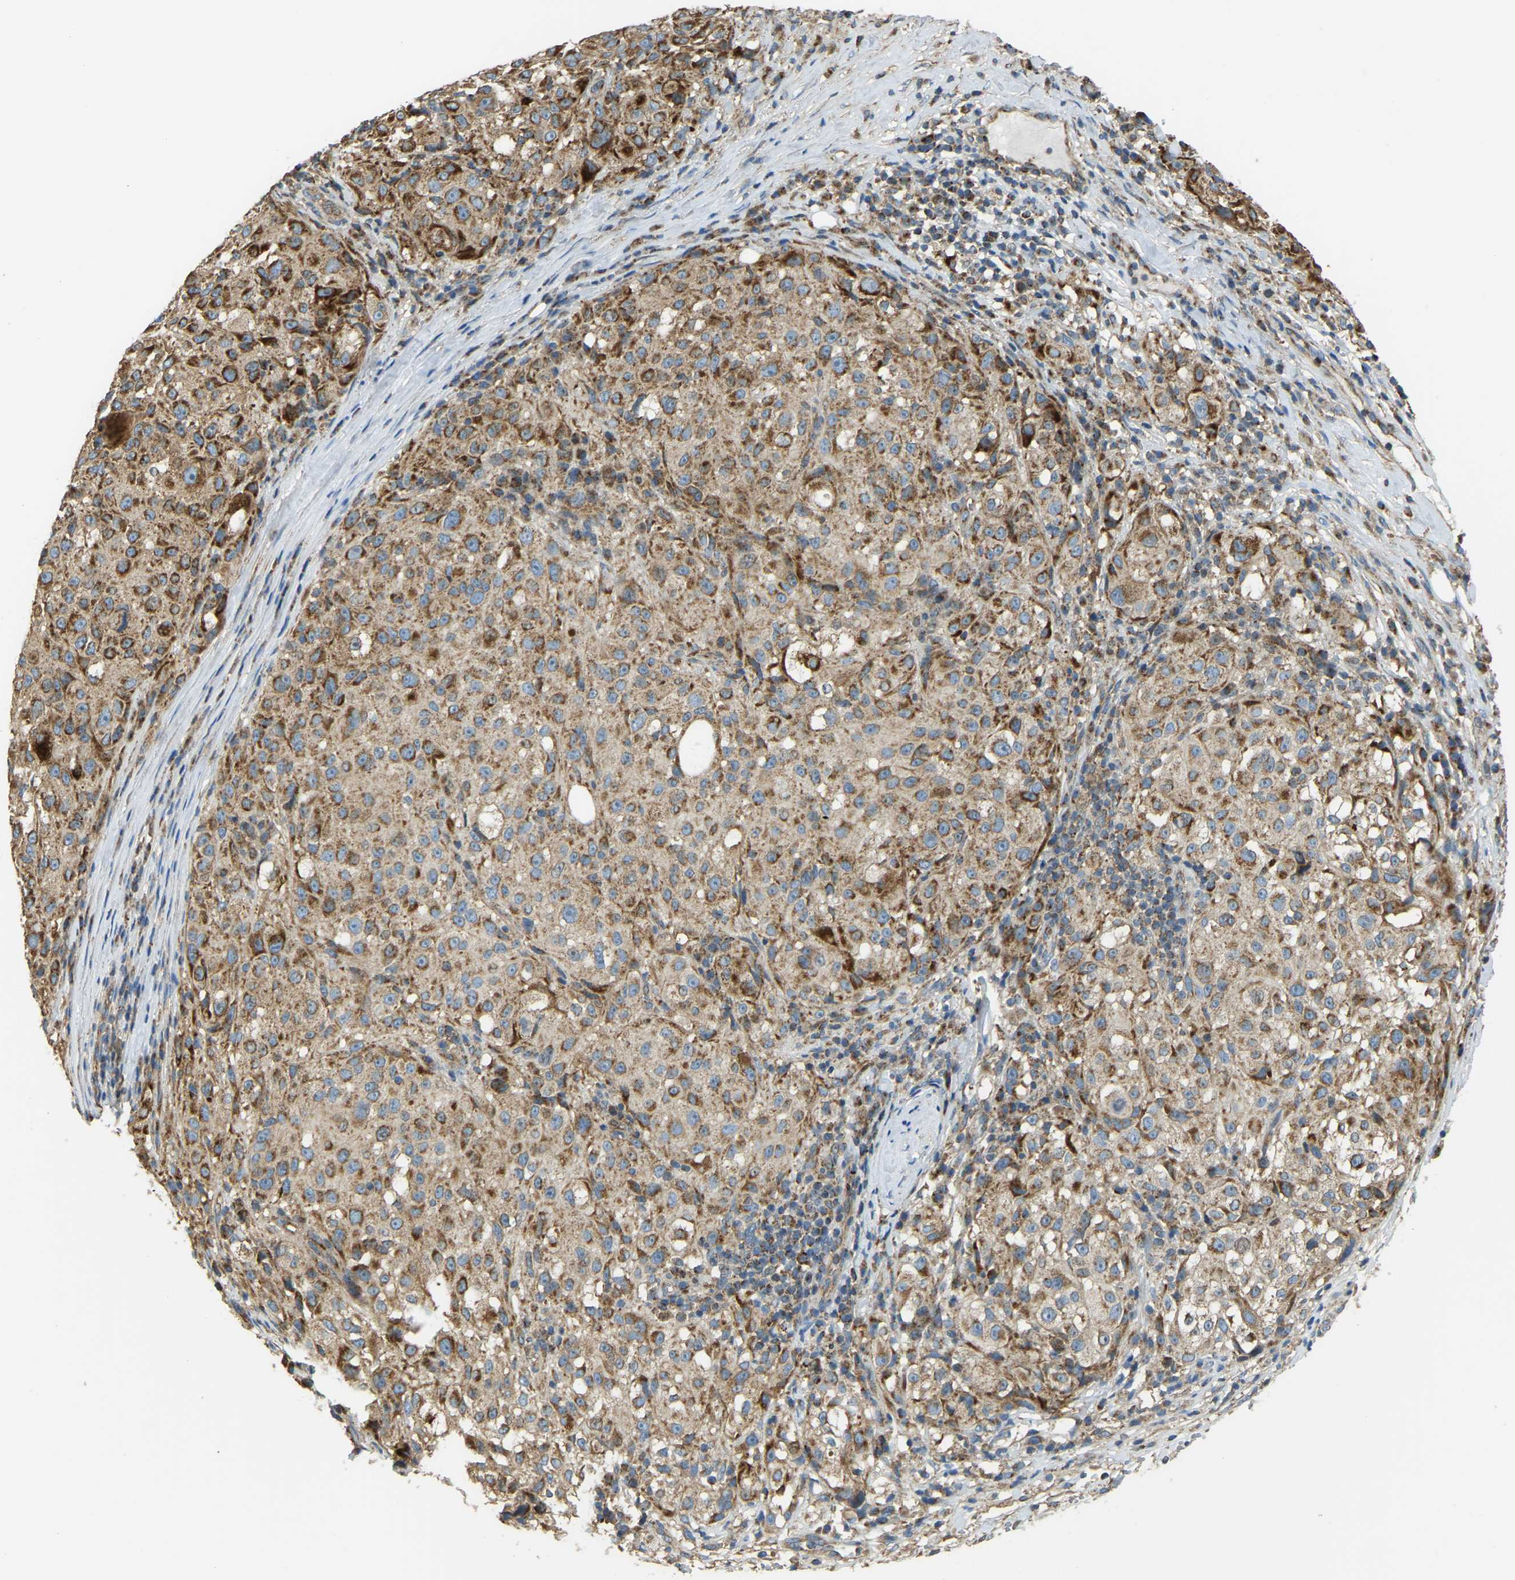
{"staining": {"intensity": "moderate", "quantity": ">75%", "location": "cytoplasmic/membranous"}, "tissue": "melanoma", "cell_type": "Tumor cells", "image_type": "cancer", "snomed": [{"axis": "morphology", "description": "Necrosis, NOS"}, {"axis": "morphology", "description": "Malignant melanoma, NOS"}, {"axis": "topography", "description": "Skin"}], "caption": "Immunohistochemistry photomicrograph of neoplastic tissue: malignant melanoma stained using immunohistochemistry demonstrates medium levels of moderate protein expression localized specifically in the cytoplasmic/membranous of tumor cells, appearing as a cytoplasmic/membranous brown color.", "gene": "PSMD7", "patient": {"sex": "female", "age": 87}}